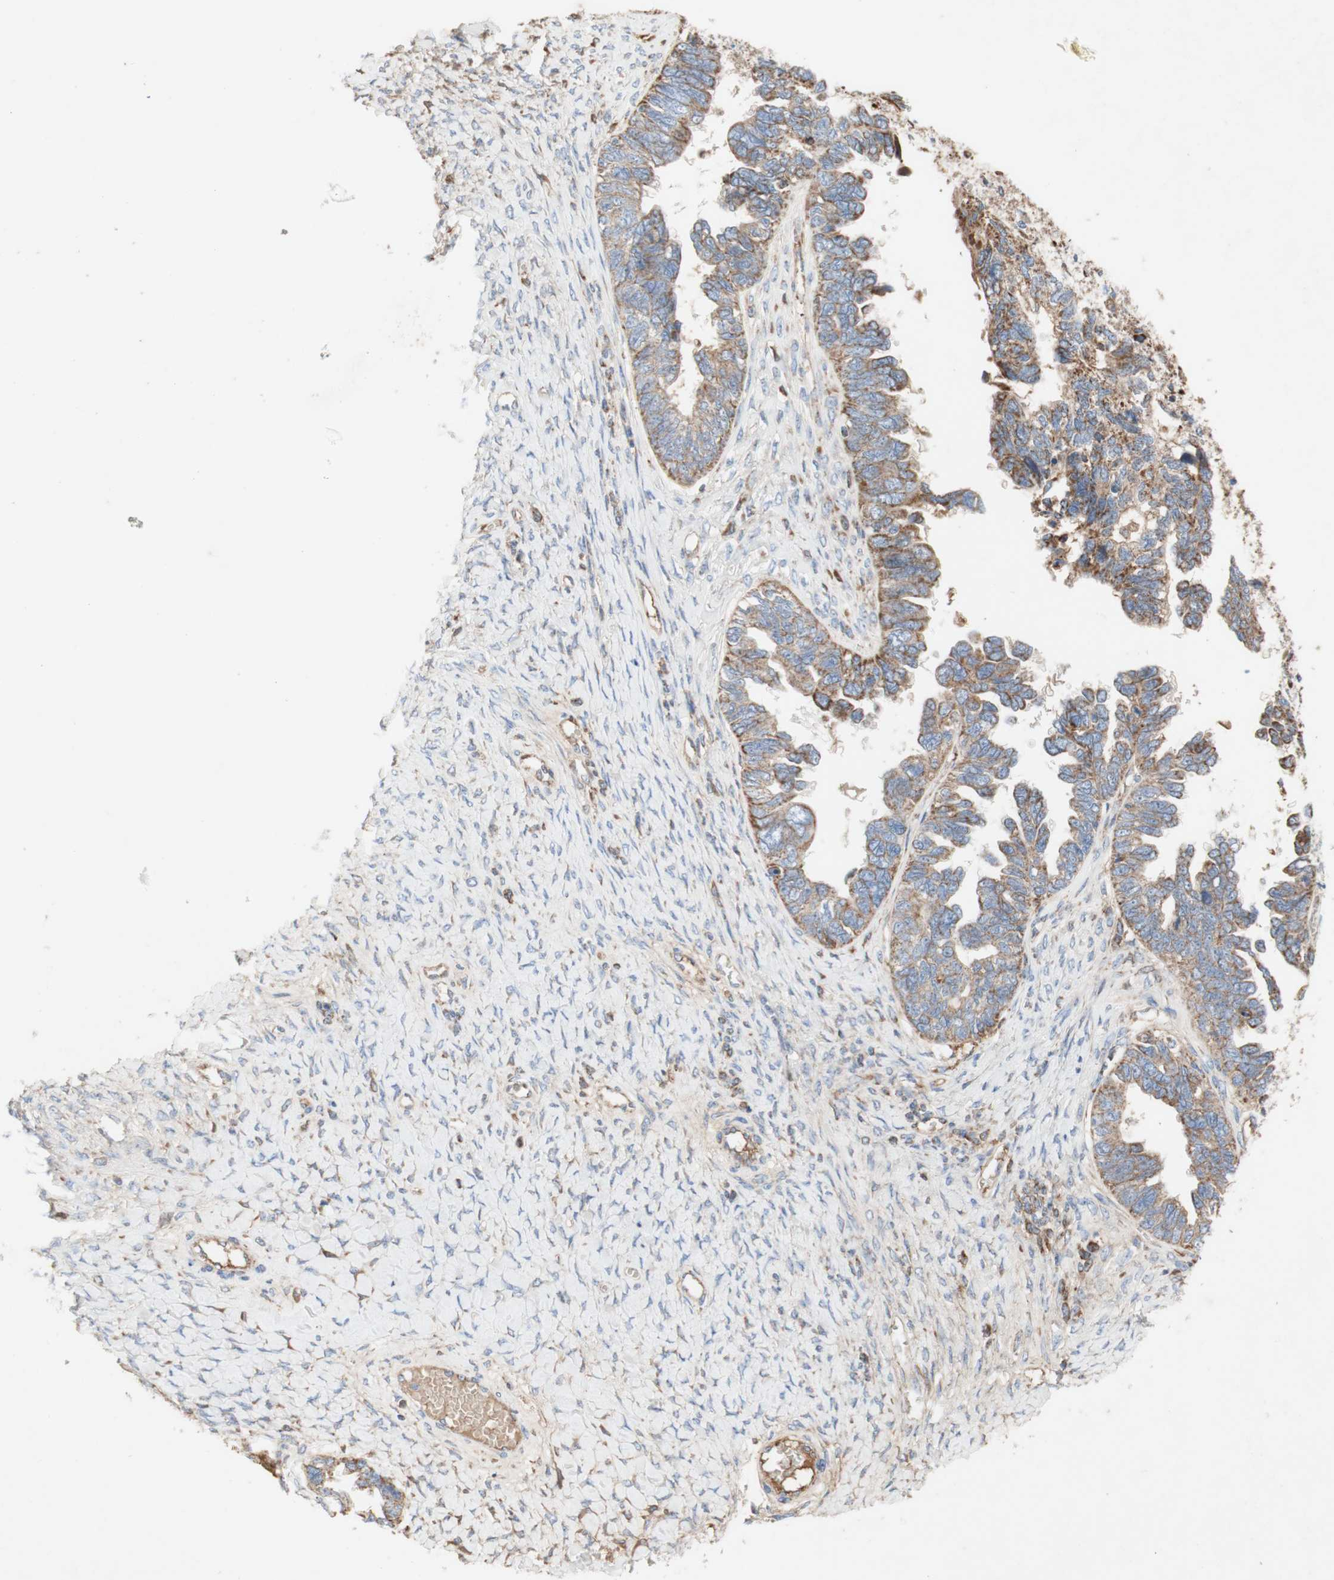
{"staining": {"intensity": "moderate", "quantity": ">75%", "location": "cytoplasmic/membranous"}, "tissue": "ovarian cancer", "cell_type": "Tumor cells", "image_type": "cancer", "snomed": [{"axis": "morphology", "description": "Cystadenocarcinoma, serous, NOS"}, {"axis": "topography", "description": "Ovary"}], "caption": "Moderate cytoplasmic/membranous protein staining is appreciated in approximately >75% of tumor cells in ovarian cancer.", "gene": "SDHB", "patient": {"sex": "female", "age": 79}}